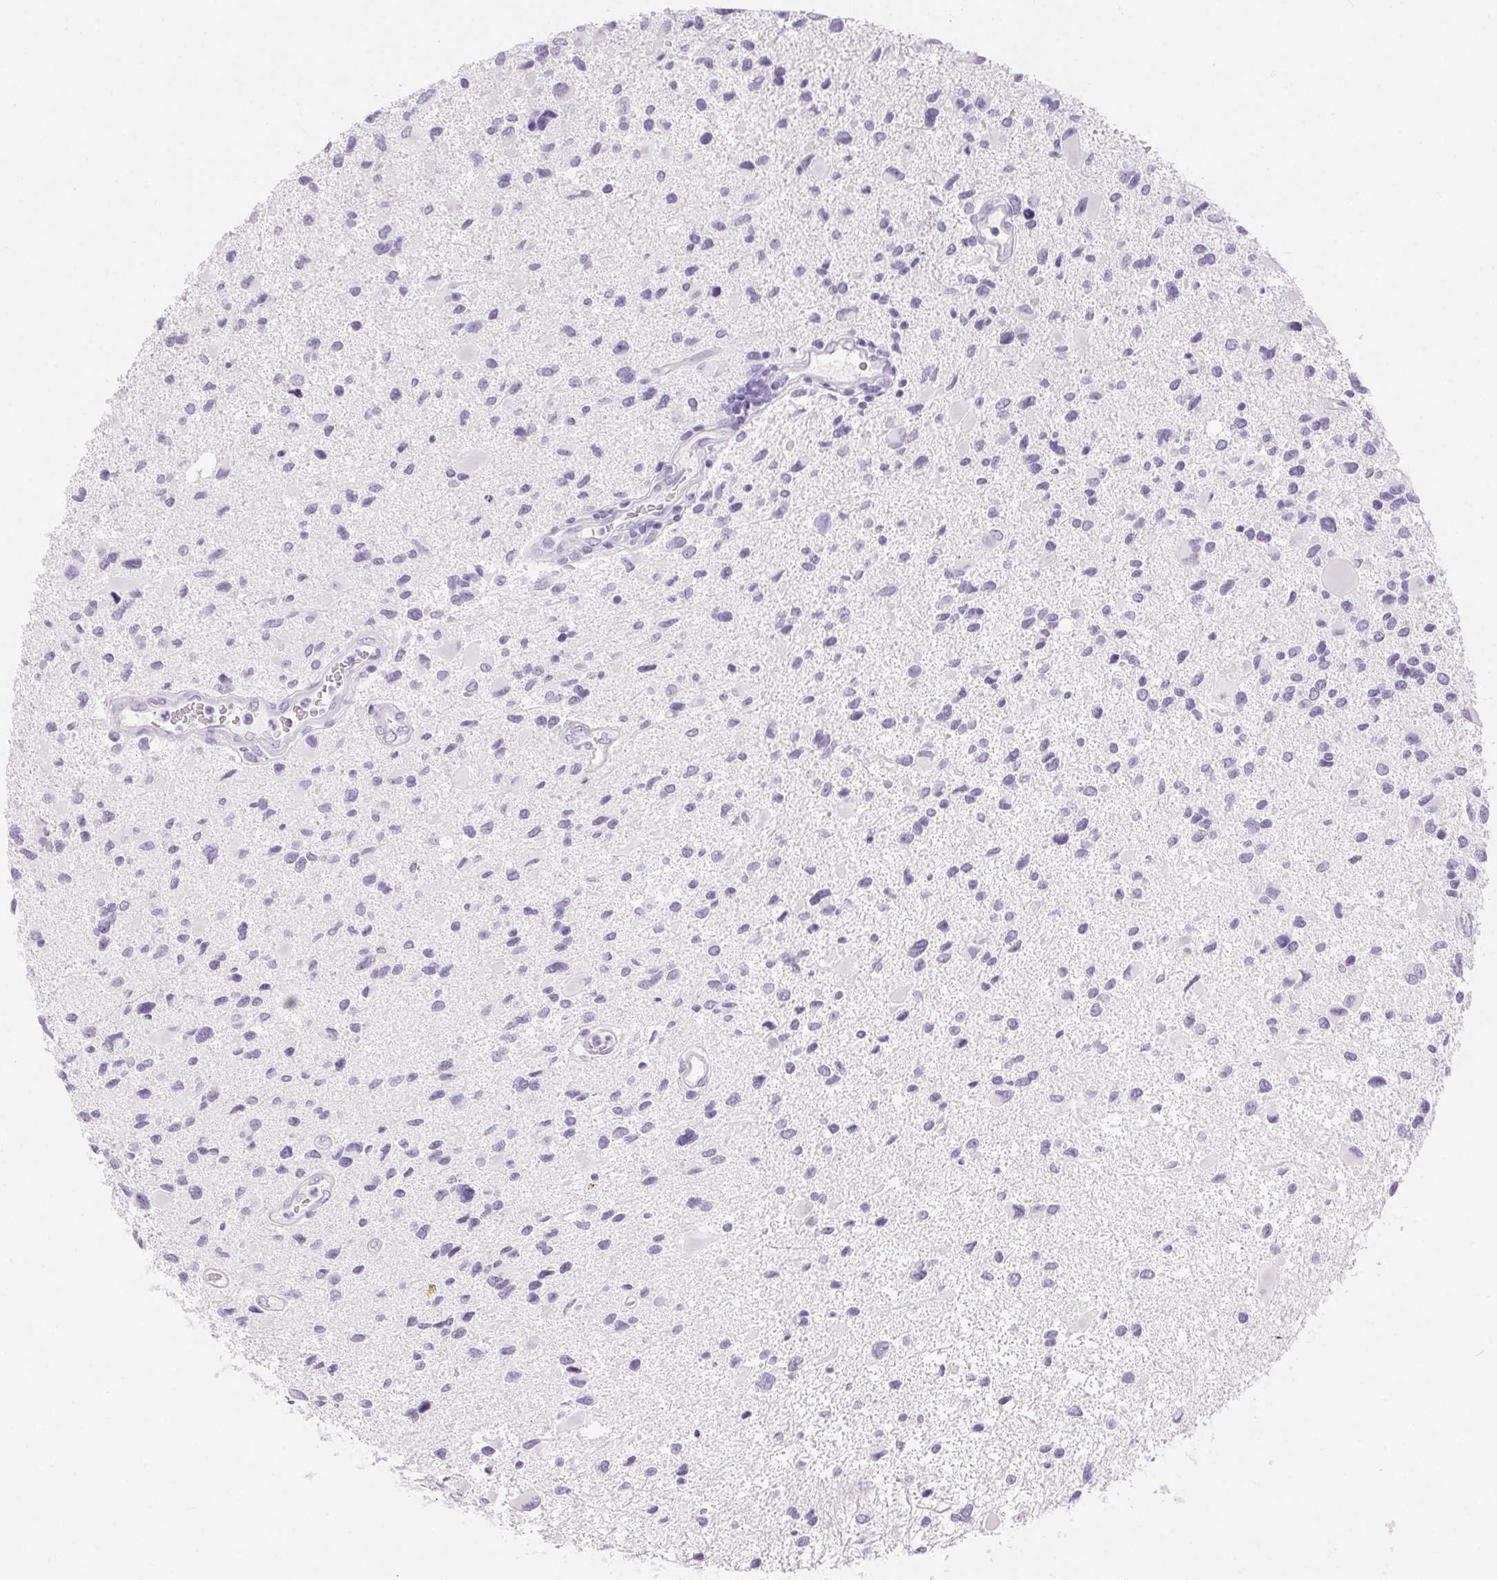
{"staining": {"intensity": "negative", "quantity": "none", "location": "none"}, "tissue": "glioma", "cell_type": "Tumor cells", "image_type": "cancer", "snomed": [{"axis": "morphology", "description": "Glioma, malignant, Low grade"}, {"axis": "topography", "description": "Brain"}], "caption": "An IHC histopathology image of malignant low-grade glioma is shown. There is no staining in tumor cells of malignant low-grade glioma. (Stains: DAB (3,3'-diaminobenzidine) immunohistochemistry with hematoxylin counter stain, Microscopy: brightfield microscopy at high magnification).", "gene": "CLDN16", "patient": {"sex": "female", "age": 32}}